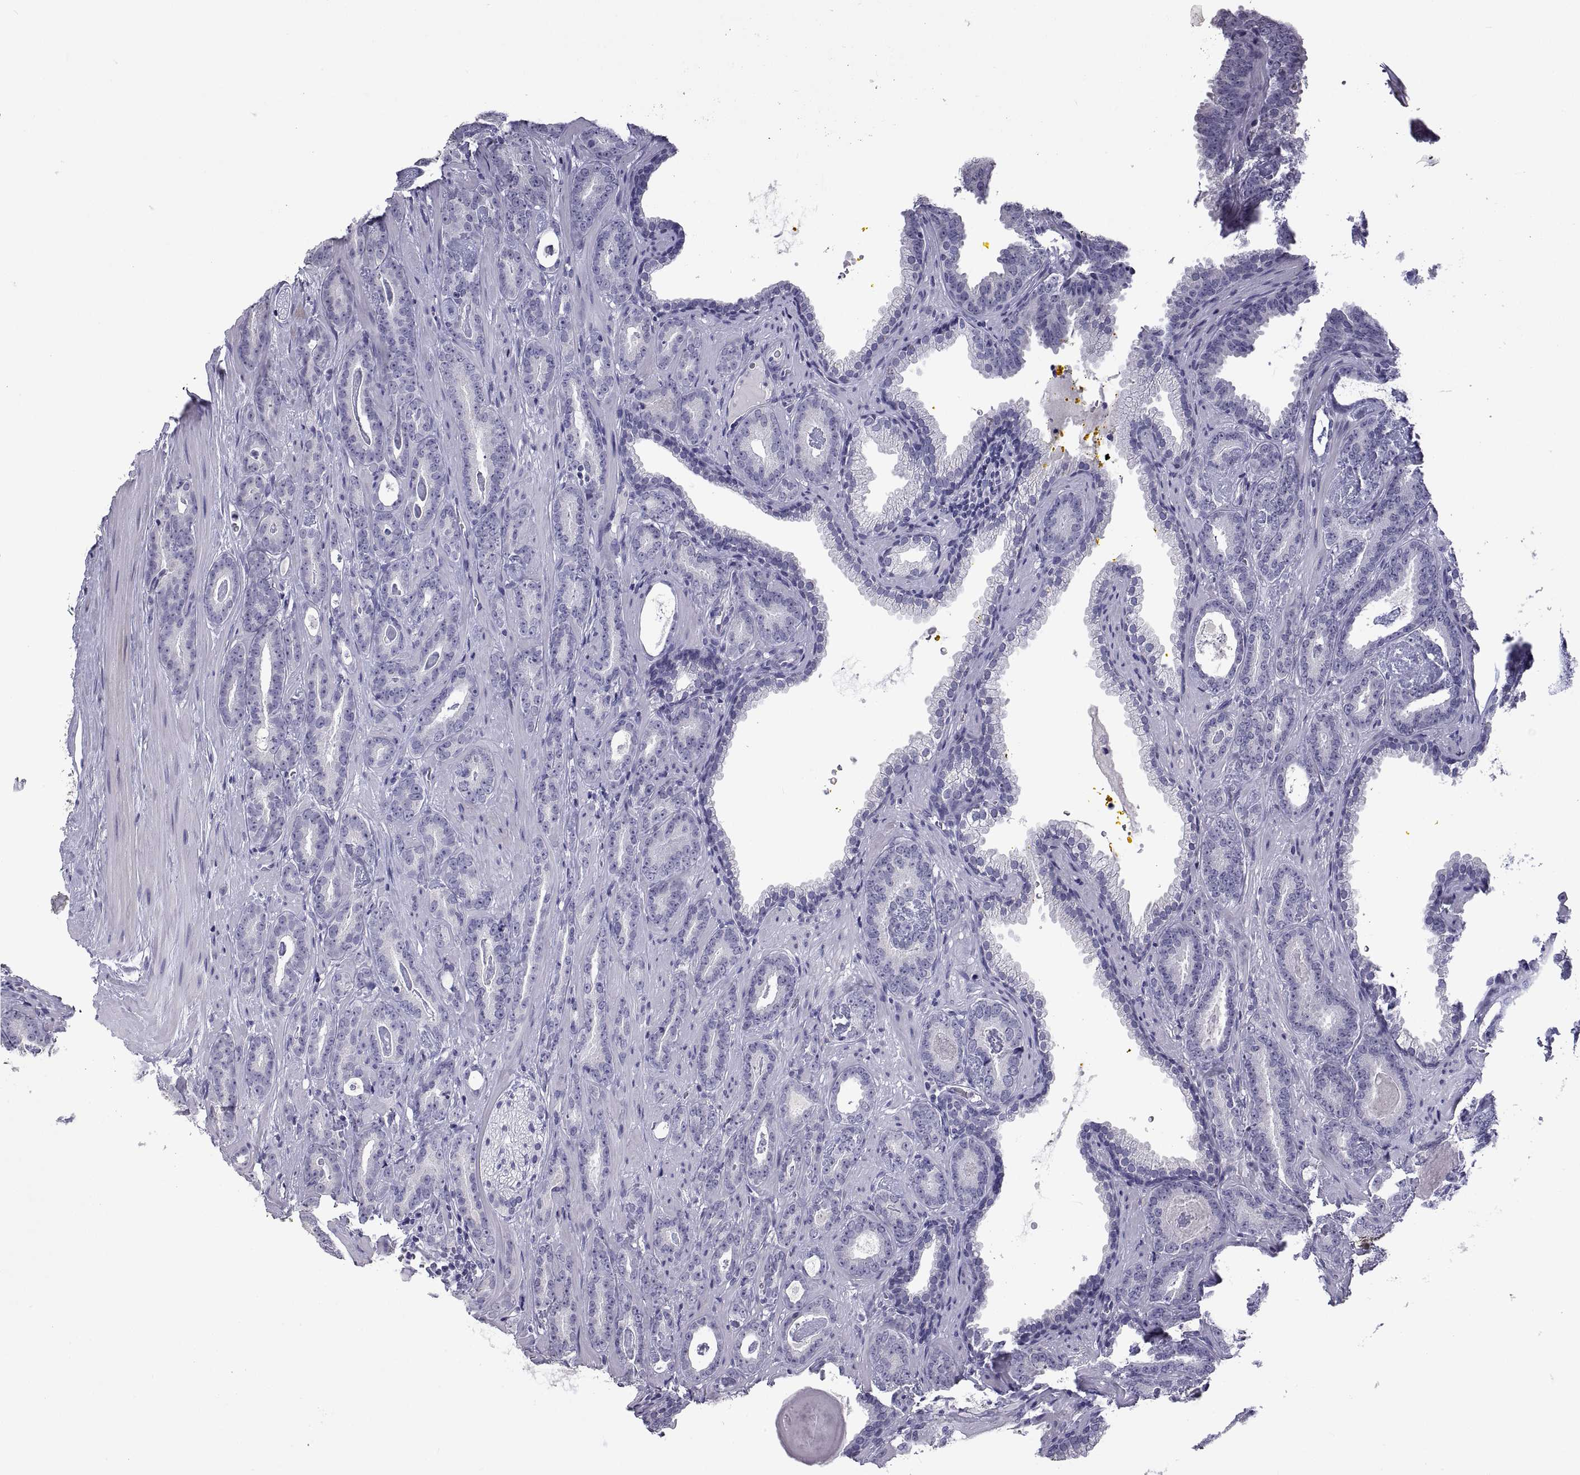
{"staining": {"intensity": "negative", "quantity": "none", "location": "none"}, "tissue": "prostate cancer", "cell_type": "Tumor cells", "image_type": "cancer", "snomed": [{"axis": "morphology", "description": "Adenocarcinoma, Medium grade"}, {"axis": "topography", "description": "Prostate and seminal vesicle, NOS"}, {"axis": "topography", "description": "Prostate"}], "caption": "Protein analysis of prostate cancer (adenocarcinoma (medium-grade)) displays no significant expression in tumor cells.", "gene": "RDM1", "patient": {"sex": "male", "age": 54}}